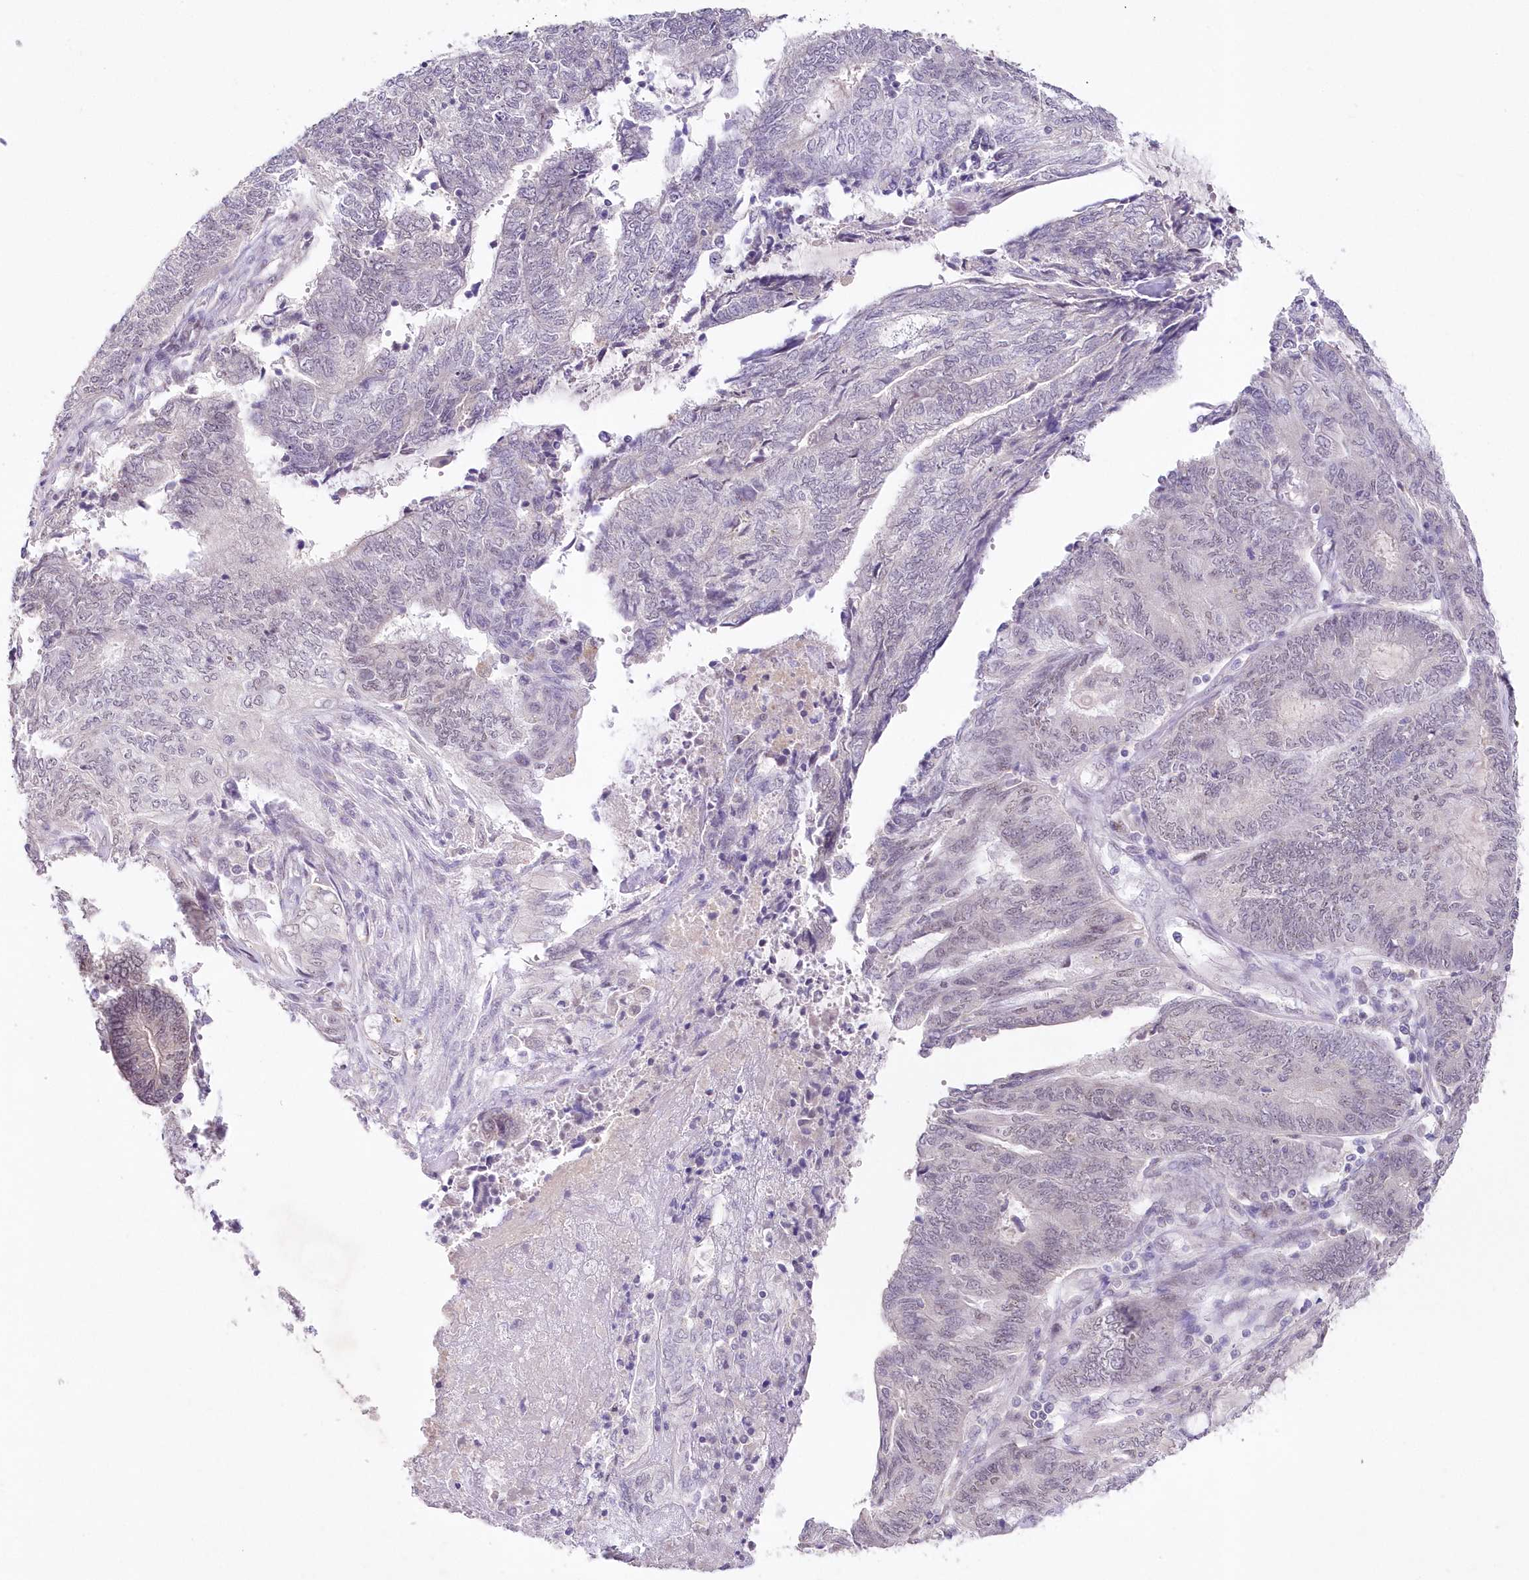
{"staining": {"intensity": "negative", "quantity": "none", "location": "none"}, "tissue": "endometrial cancer", "cell_type": "Tumor cells", "image_type": "cancer", "snomed": [{"axis": "morphology", "description": "Adenocarcinoma, NOS"}, {"axis": "topography", "description": "Uterus"}, {"axis": "topography", "description": "Endometrium"}], "caption": "Endometrial adenocarcinoma stained for a protein using immunohistochemistry demonstrates no positivity tumor cells.", "gene": "RBM27", "patient": {"sex": "female", "age": 70}}